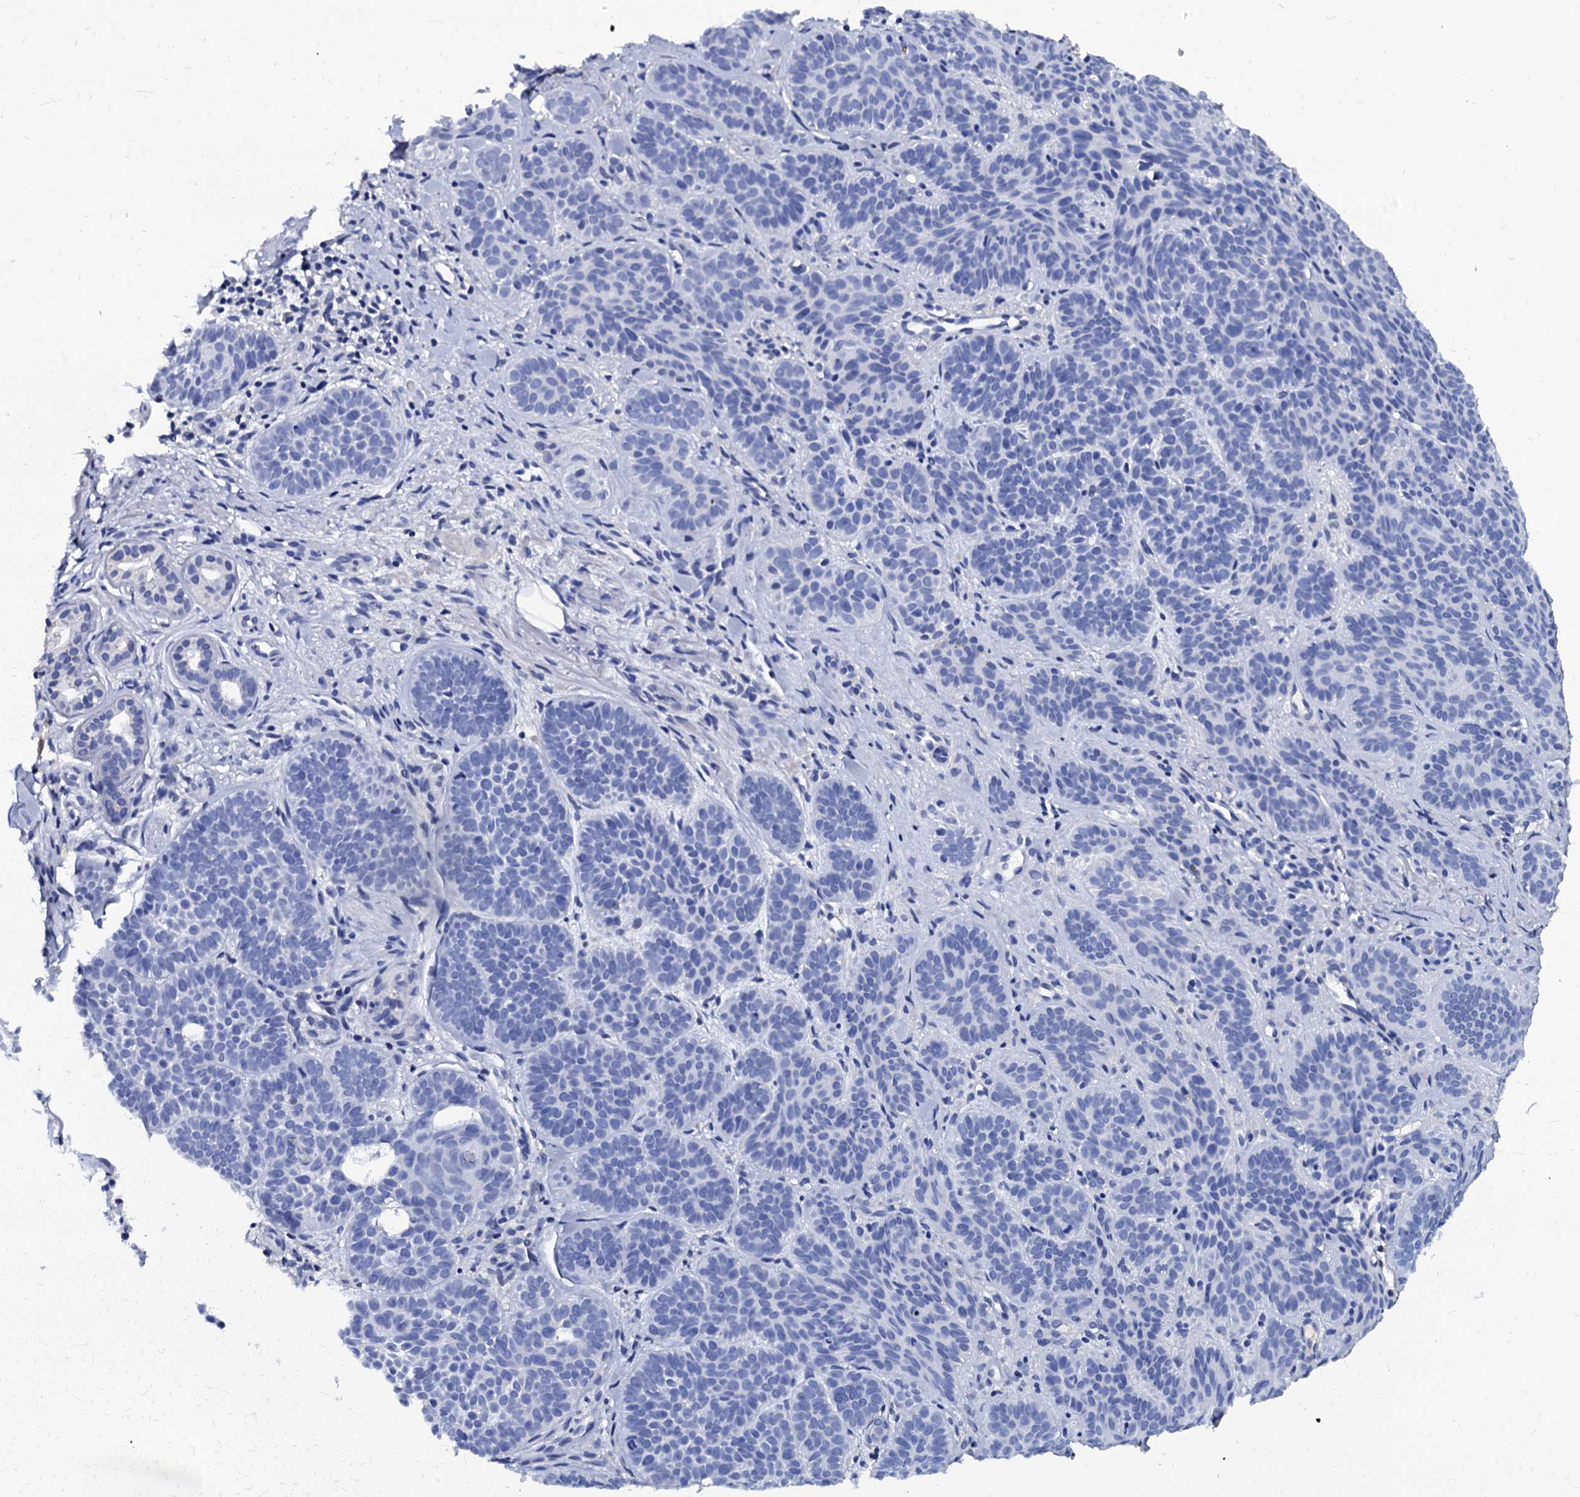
{"staining": {"intensity": "negative", "quantity": "none", "location": "none"}, "tissue": "skin cancer", "cell_type": "Tumor cells", "image_type": "cancer", "snomed": [{"axis": "morphology", "description": "Basal cell carcinoma"}, {"axis": "topography", "description": "Skin"}], "caption": "Tumor cells show no significant protein staining in skin basal cell carcinoma.", "gene": "LRRC30", "patient": {"sex": "male", "age": 85}}